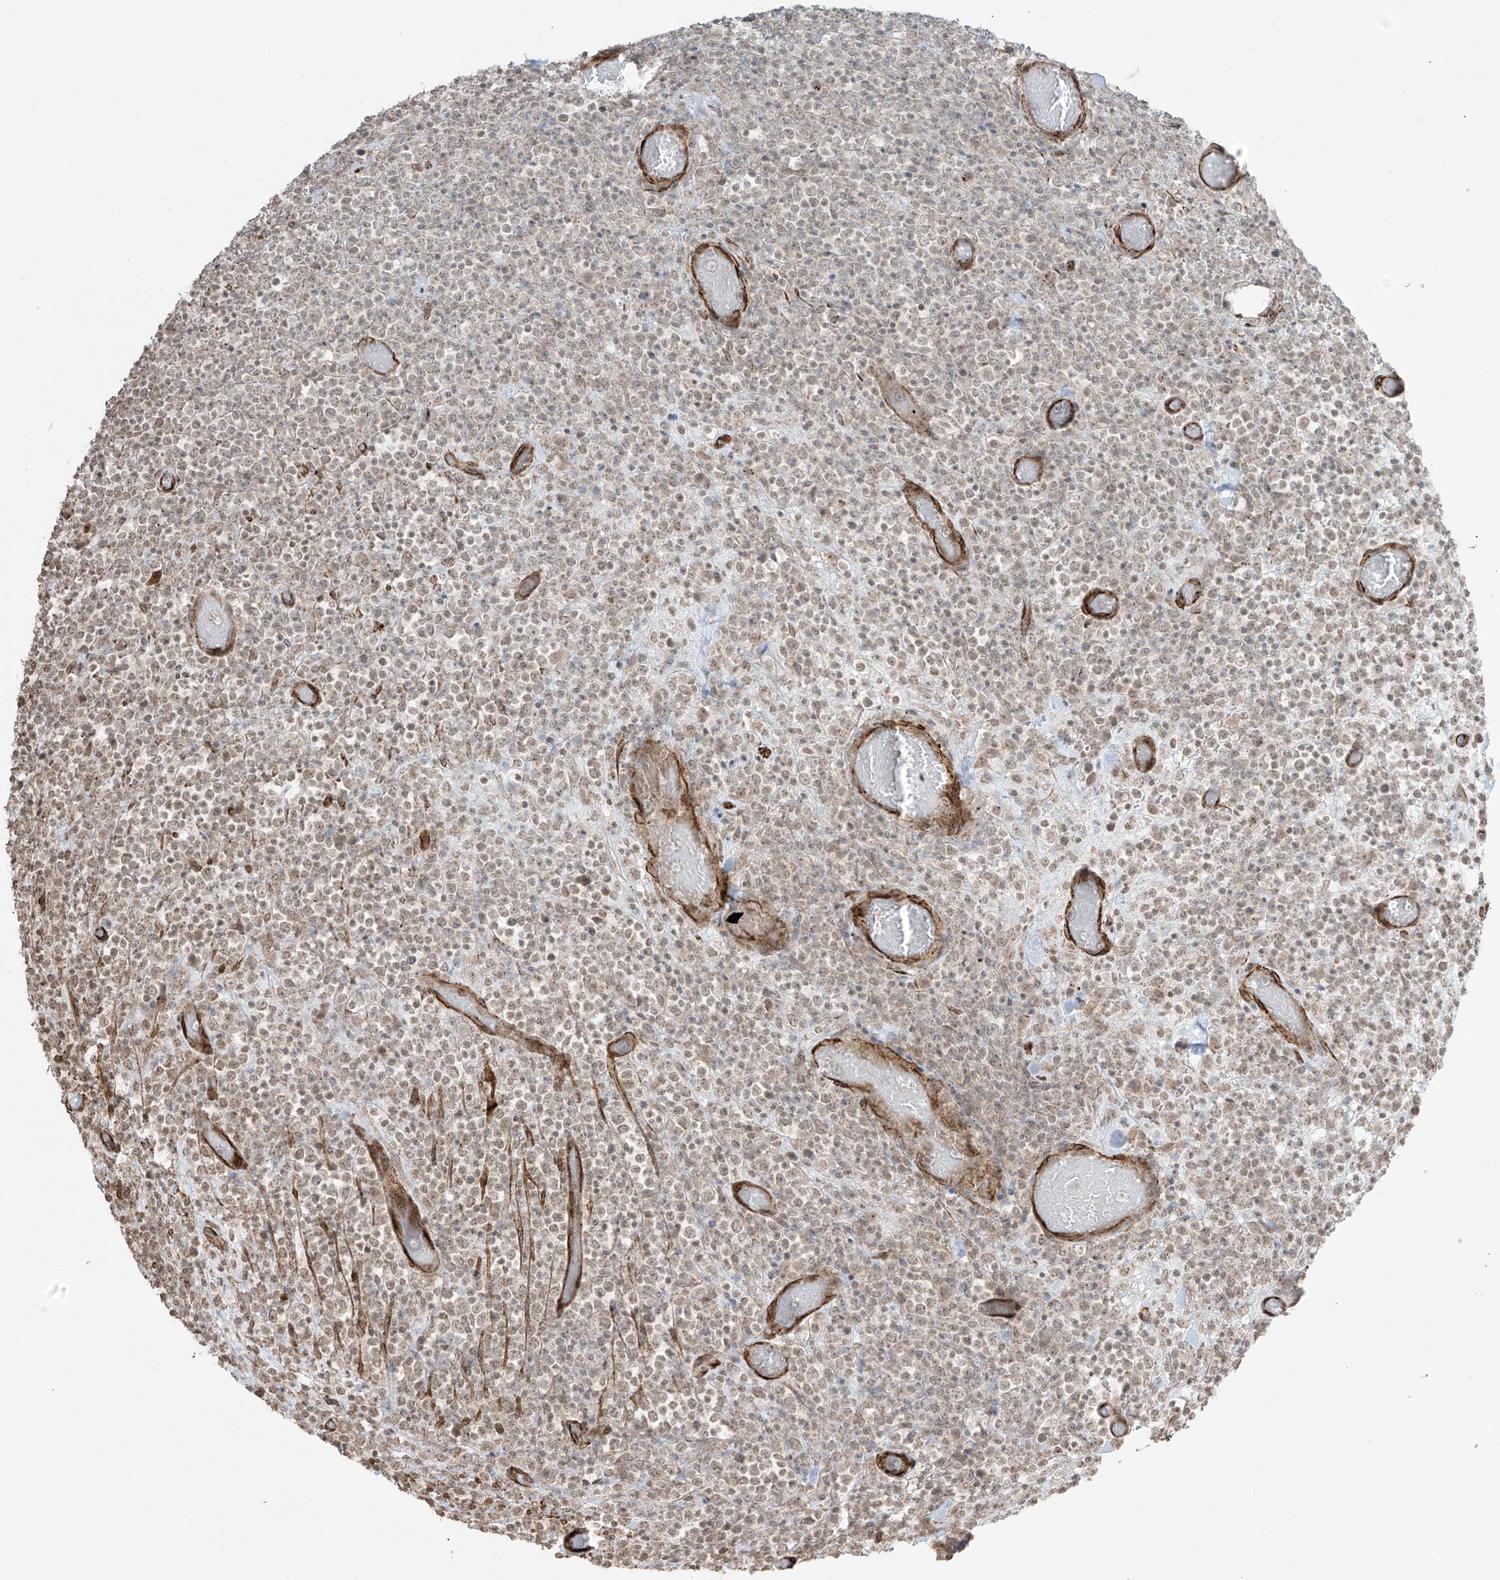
{"staining": {"intensity": "weak", "quantity": ">75%", "location": "nuclear"}, "tissue": "lymphoma", "cell_type": "Tumor cells", "image_type": "cancer", "snomed": [{"axis": "morphology", "description": "Malignant lymphoma, non-Hodgkin's type, High grade"}, {"axis": "topography", "description": "Colon"}], "caption": "The histopathology image reveals staining of high-grade malignant lymphoma, non-Hodgkin's type, revealing weak nuclear protein expression (brown color) within tumor cells.", "gene": "TTLL5", "patient": {"sex": "female", "age": 53}}